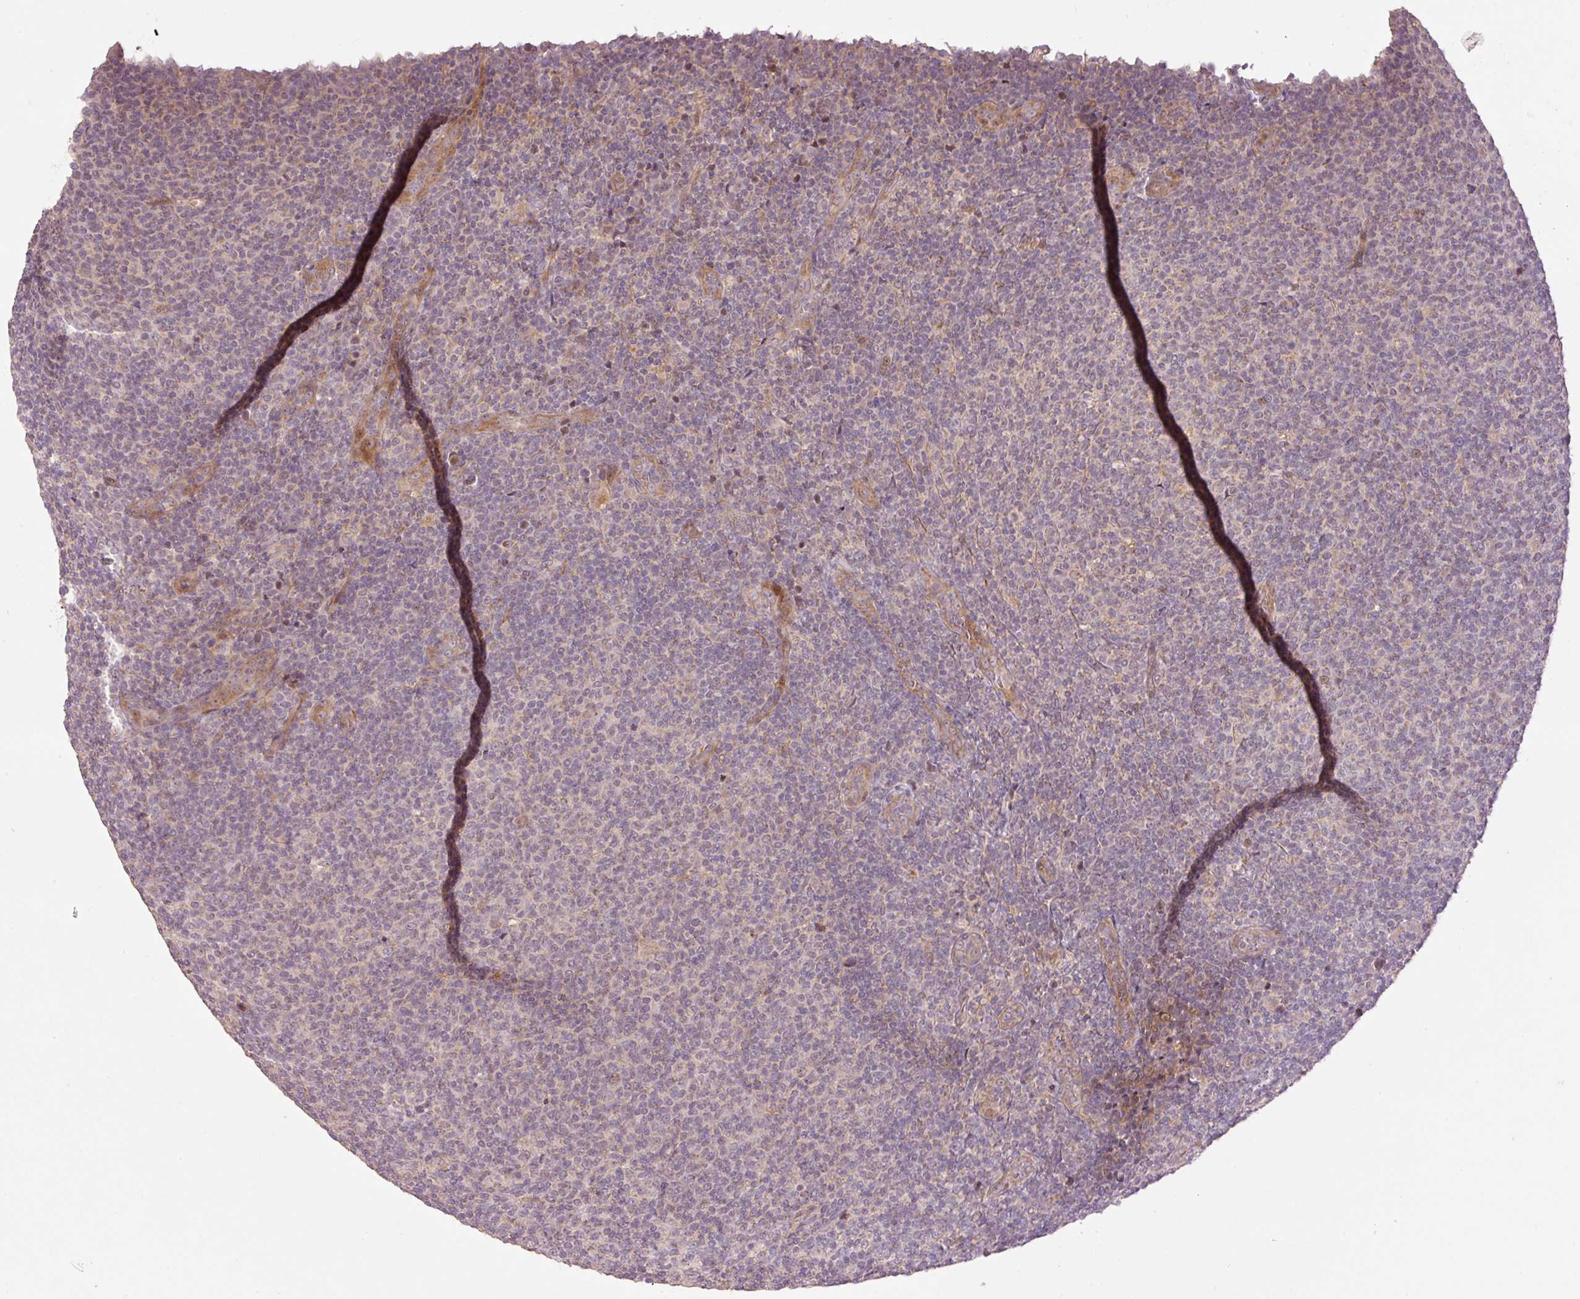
{"staining": {"intensity": "negative", "quantity": "none", "location": "none"}, "tissue": "lymphoma", "cell_type": "Tumor cells", "image_type": "cancer", "snomed": [{"axis": "morphology", "description": "Malignant lymphoma, non-Hodgkin's type, Low grade"}, {"axis": "topography", "description": "Lymph node"}], "caption": "Tumor cells show no significant protein positivity in low-grade malignant lymphoma, non-Hodgkin's type. The staining was performed using DAB (3,3'-diaminobenzidine) to visualize the protein expression in brown, while the nuclei were stained in blue with hematoxylin (Magnification: 20x).", "gene": "SLC29A3", "patient": {"sex": "male", "age": 66}}